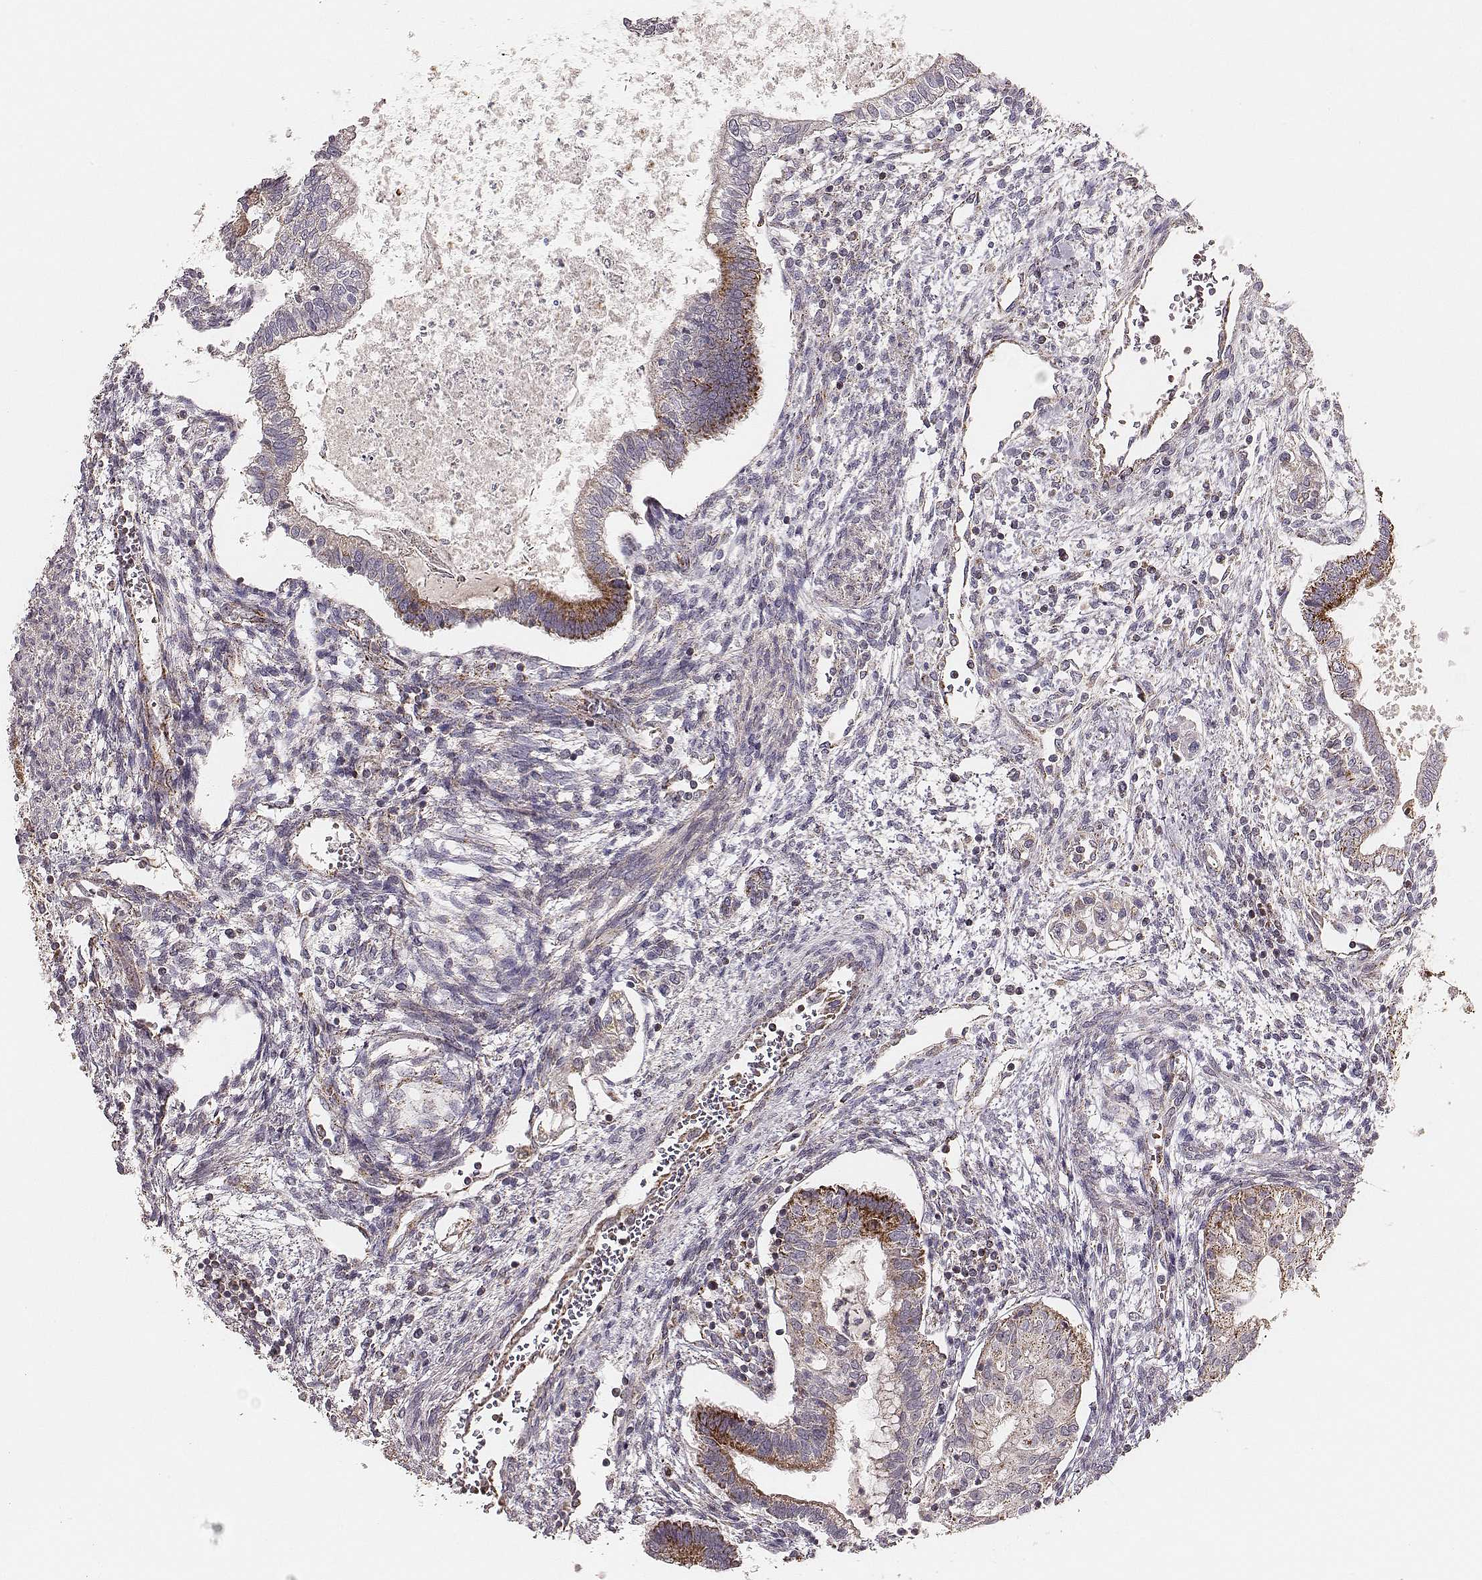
{"staining": {"intensity": "strong", "quantity": "<25%", "location": "cytoplasmic/membranous"}, "tissue": "testis cancer", "cell_type": "Tumor cells", "image_type": "cancer", "snomed": [{"axis": "morphology", "description": "Carcinoma, Embryonal, NOS"}, {"axis": "topography", "description": "Testis"}], "caption": "Strong cytoplasmic/membranous expression is seen in approximately <25% of tumor cells in testis cancer.", "gene": "TUFM", "patient": {"sex": "male", "age": 37}}